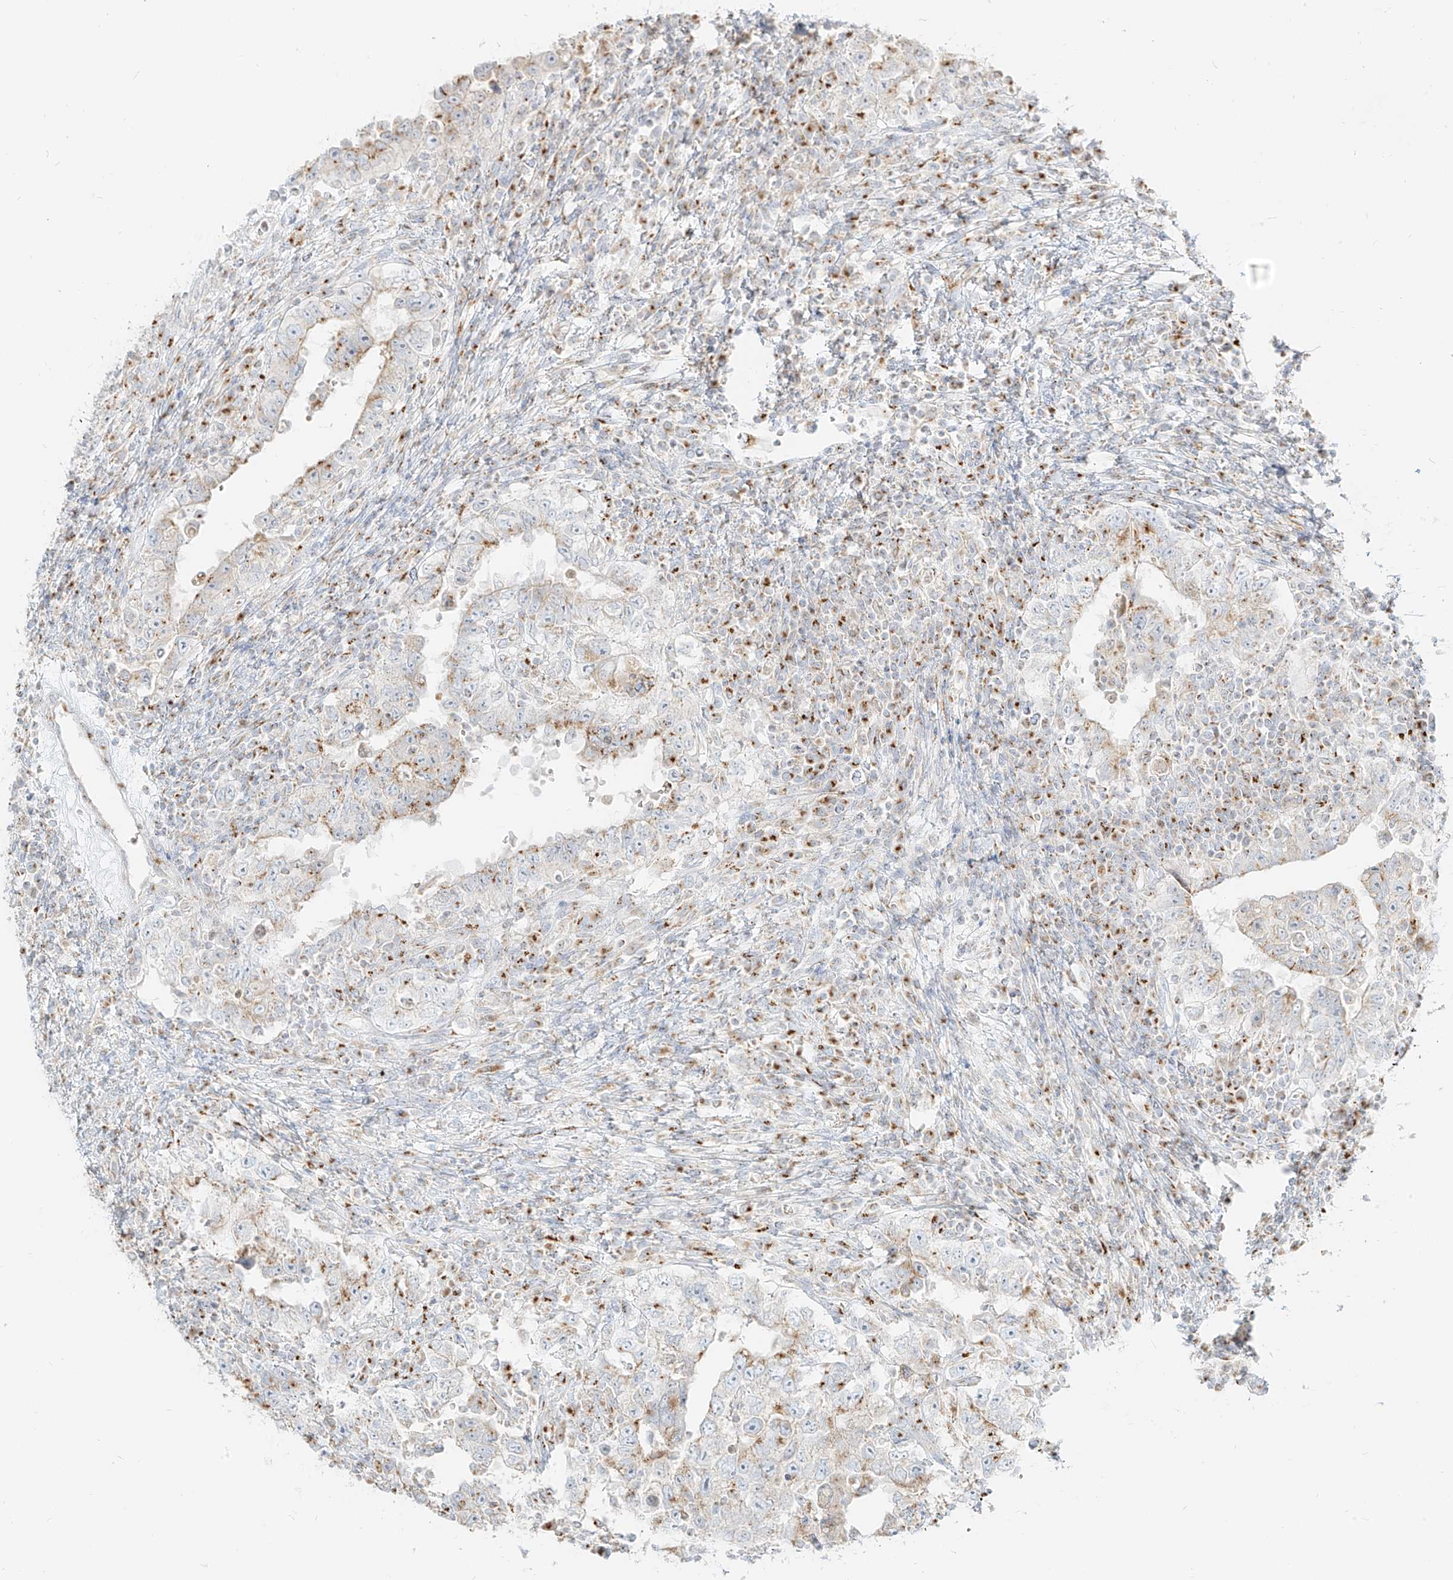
{"staining": {"intensity": "weak", "quantity": ">75%", "location": "cytoplasmic/membranous"}, "tissue": "testis cancer", "cell_type": "Tumor cells", "image_type": "cancer", "snomed": [{"axis": "morphology", "description": "Carcinoma, Embryonal, NOS"}, {"axis": "topography", "description": "Testis"}], "caption": "Protein staining of testis cancer tissue displays weak cytoplasmic/membranous expression in about >75% of tumor cells.", "gene": "TMEM87B", "patient": {"sex": "male", "age": 26}}